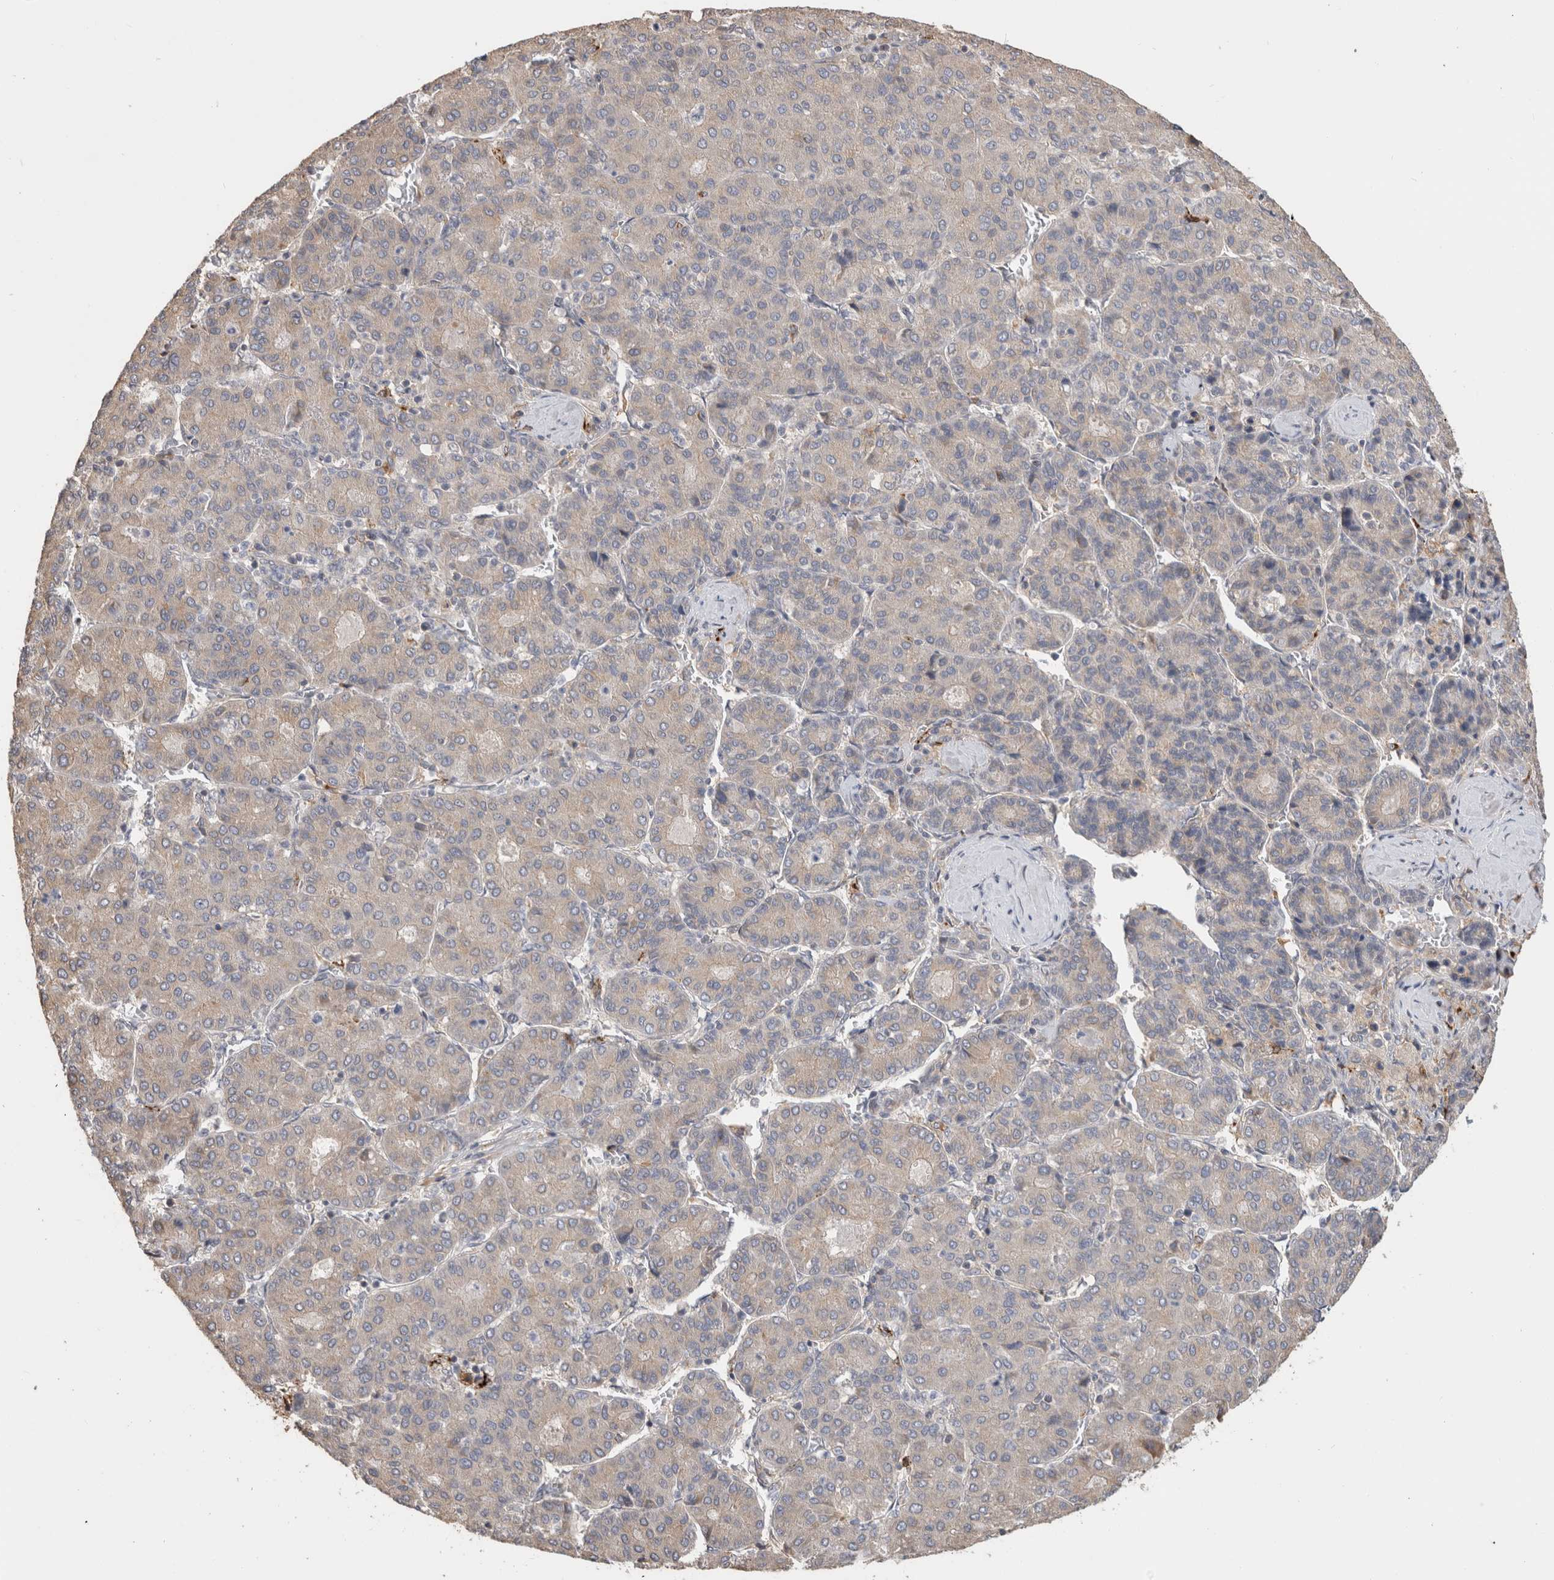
{"staining": {"intensity": "negative", "quantity": "none", "location": "none"}, "tissue": "liver cancer", "cell_type": "Tumor cells", "image_type": "cancer", "snomed": [{"axis": "morphology", "description": "Carcinoma, Hepatocellular, NOS"}, {"axis": "topography", "description": "Liver"}], "caption": "Liver cancer (hepatocellular carcinoma) was stained to show a protein in brown. There is no significant positivity in tumor cells.", "gene": "CLIP1", "patient": {"sex": "male", "age": 65}}